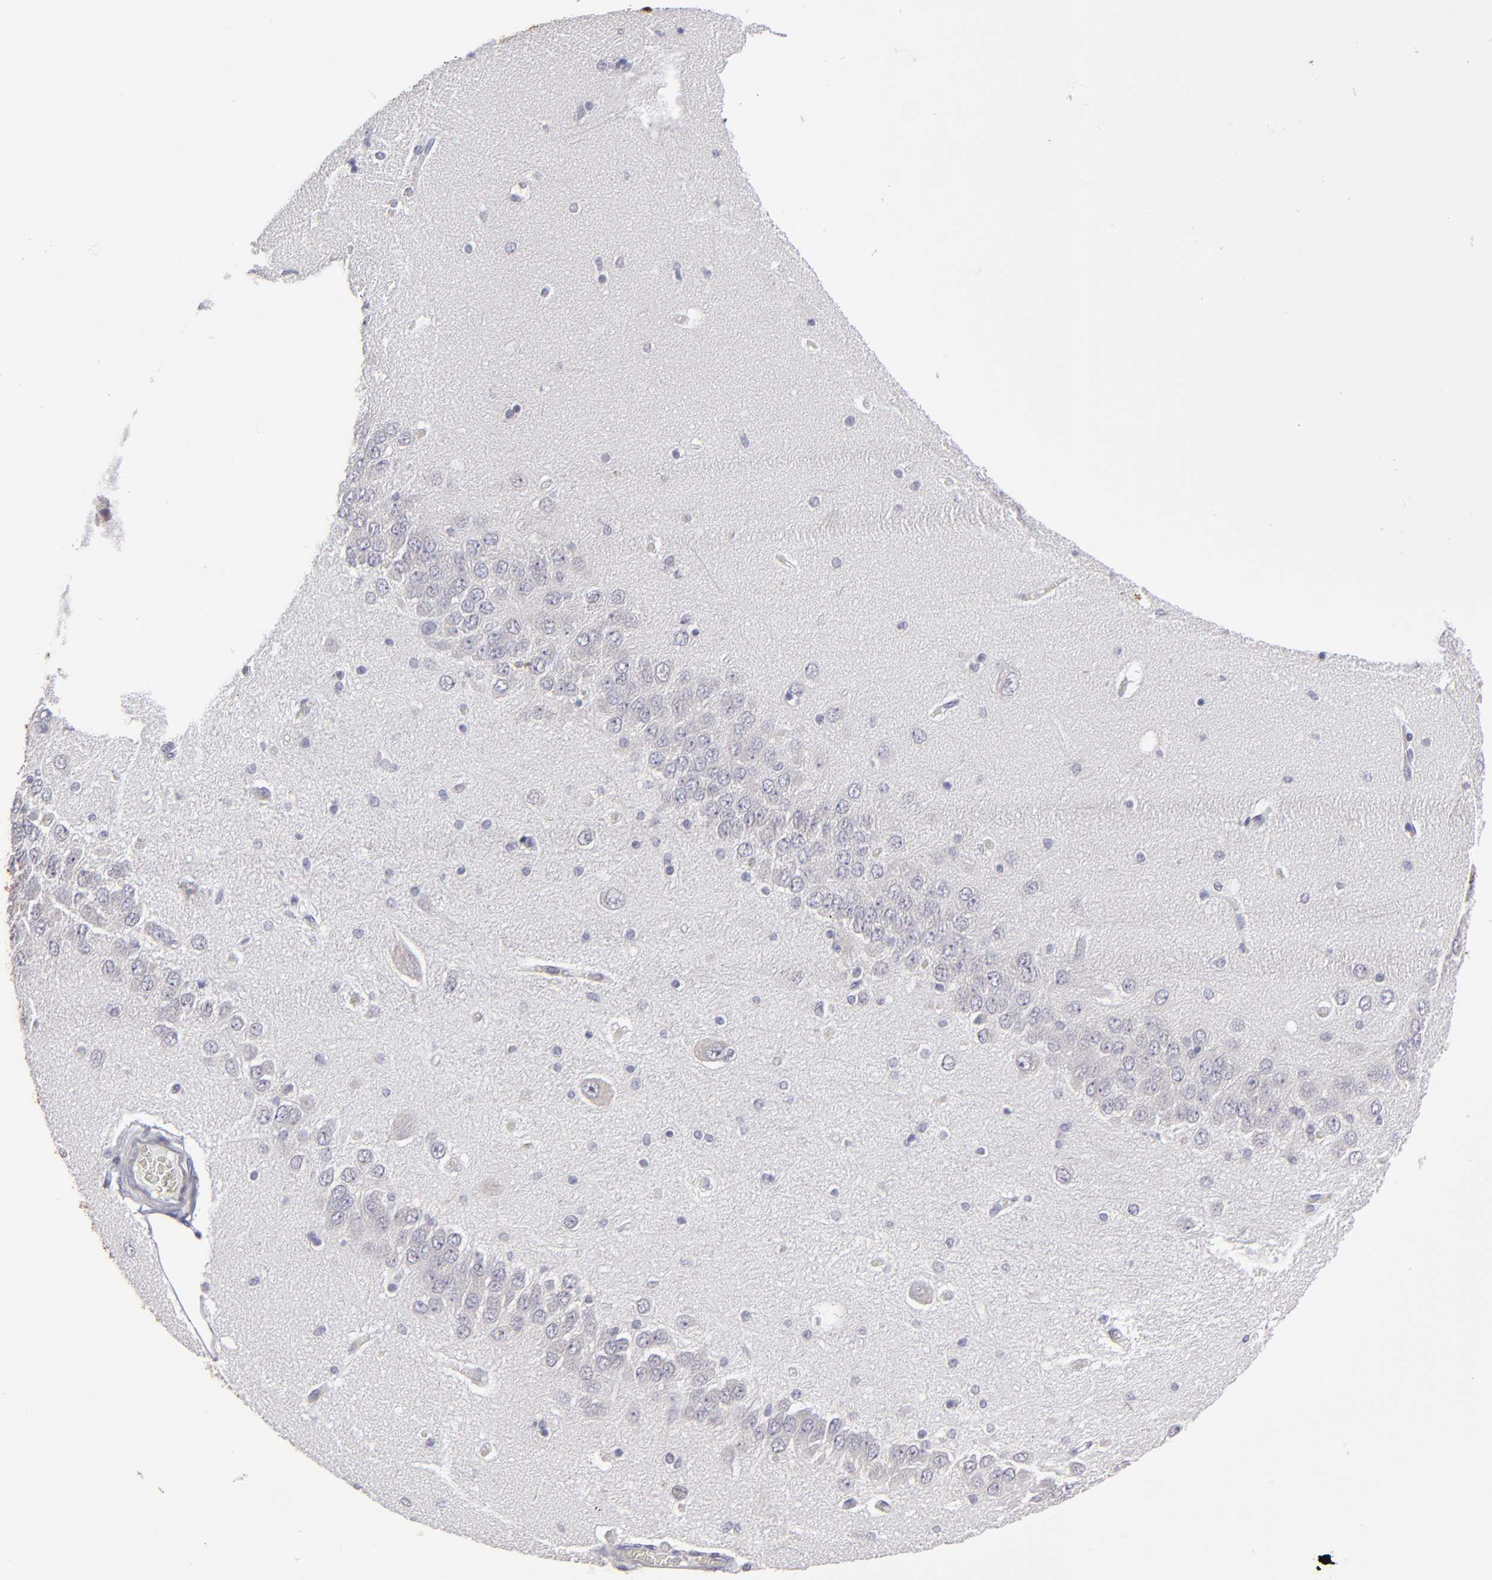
{"staining": {"intensity": "negative", "quantity": "none", "location": "none"}, "tissue": "hippocampus", "cell_type": "Glial cells", "image_type": "normal", "snomed": [{"axis": "morphology", "description": "Normal tissue, NOS"}, {"axis": "topography", "description": "Hippocampus"}], "caption": "Glial cells show no significant staining in benign hippocampus. (Brightfield microscopy of DAB IHC at high magnification).", "gene": "ZNF175", "patient": {"sex": "female", "age": 54}}